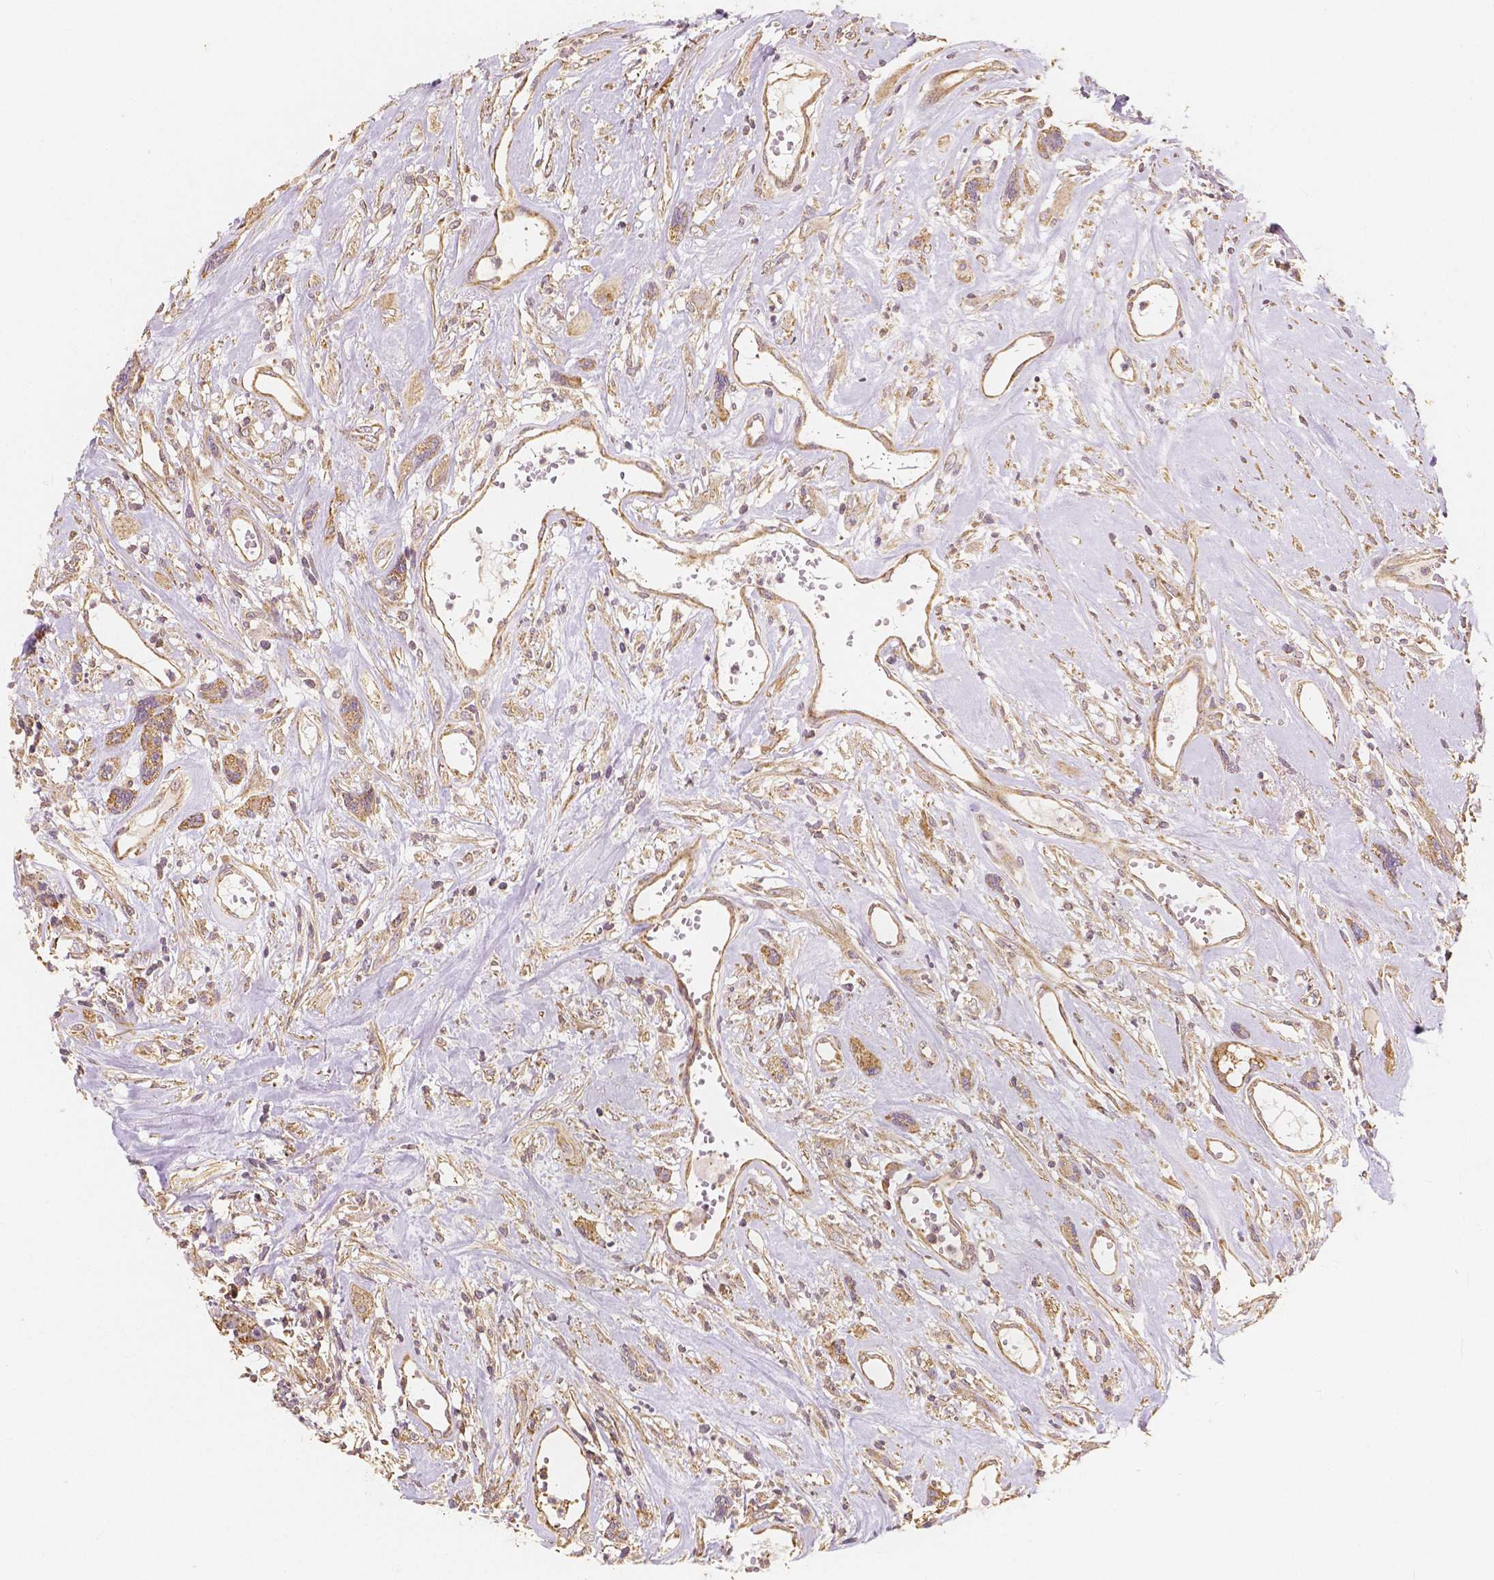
{"staining": {"intensity": "moderate", "quantity": "25%-75%", "location": "cytoplasmic/membranous"}, "tissue": "head and neck cancer", "cell_type": "Tumor cells", "image_type": "cancer", "snomed": [{"axis": "morphology", "description": "Squamous cell carcinoma, NOS"}, {"axis": "topography", "description": "Head-Neck"}], "caption": "A photomicrograph of squamous cell carcinoma (head and neck) stained for a protein demonstrates moderate cytoplasmic/membranous brown staining in tumor cells.", "gene": "PEX26", "patient": {"sex": "male", "age": 57}}